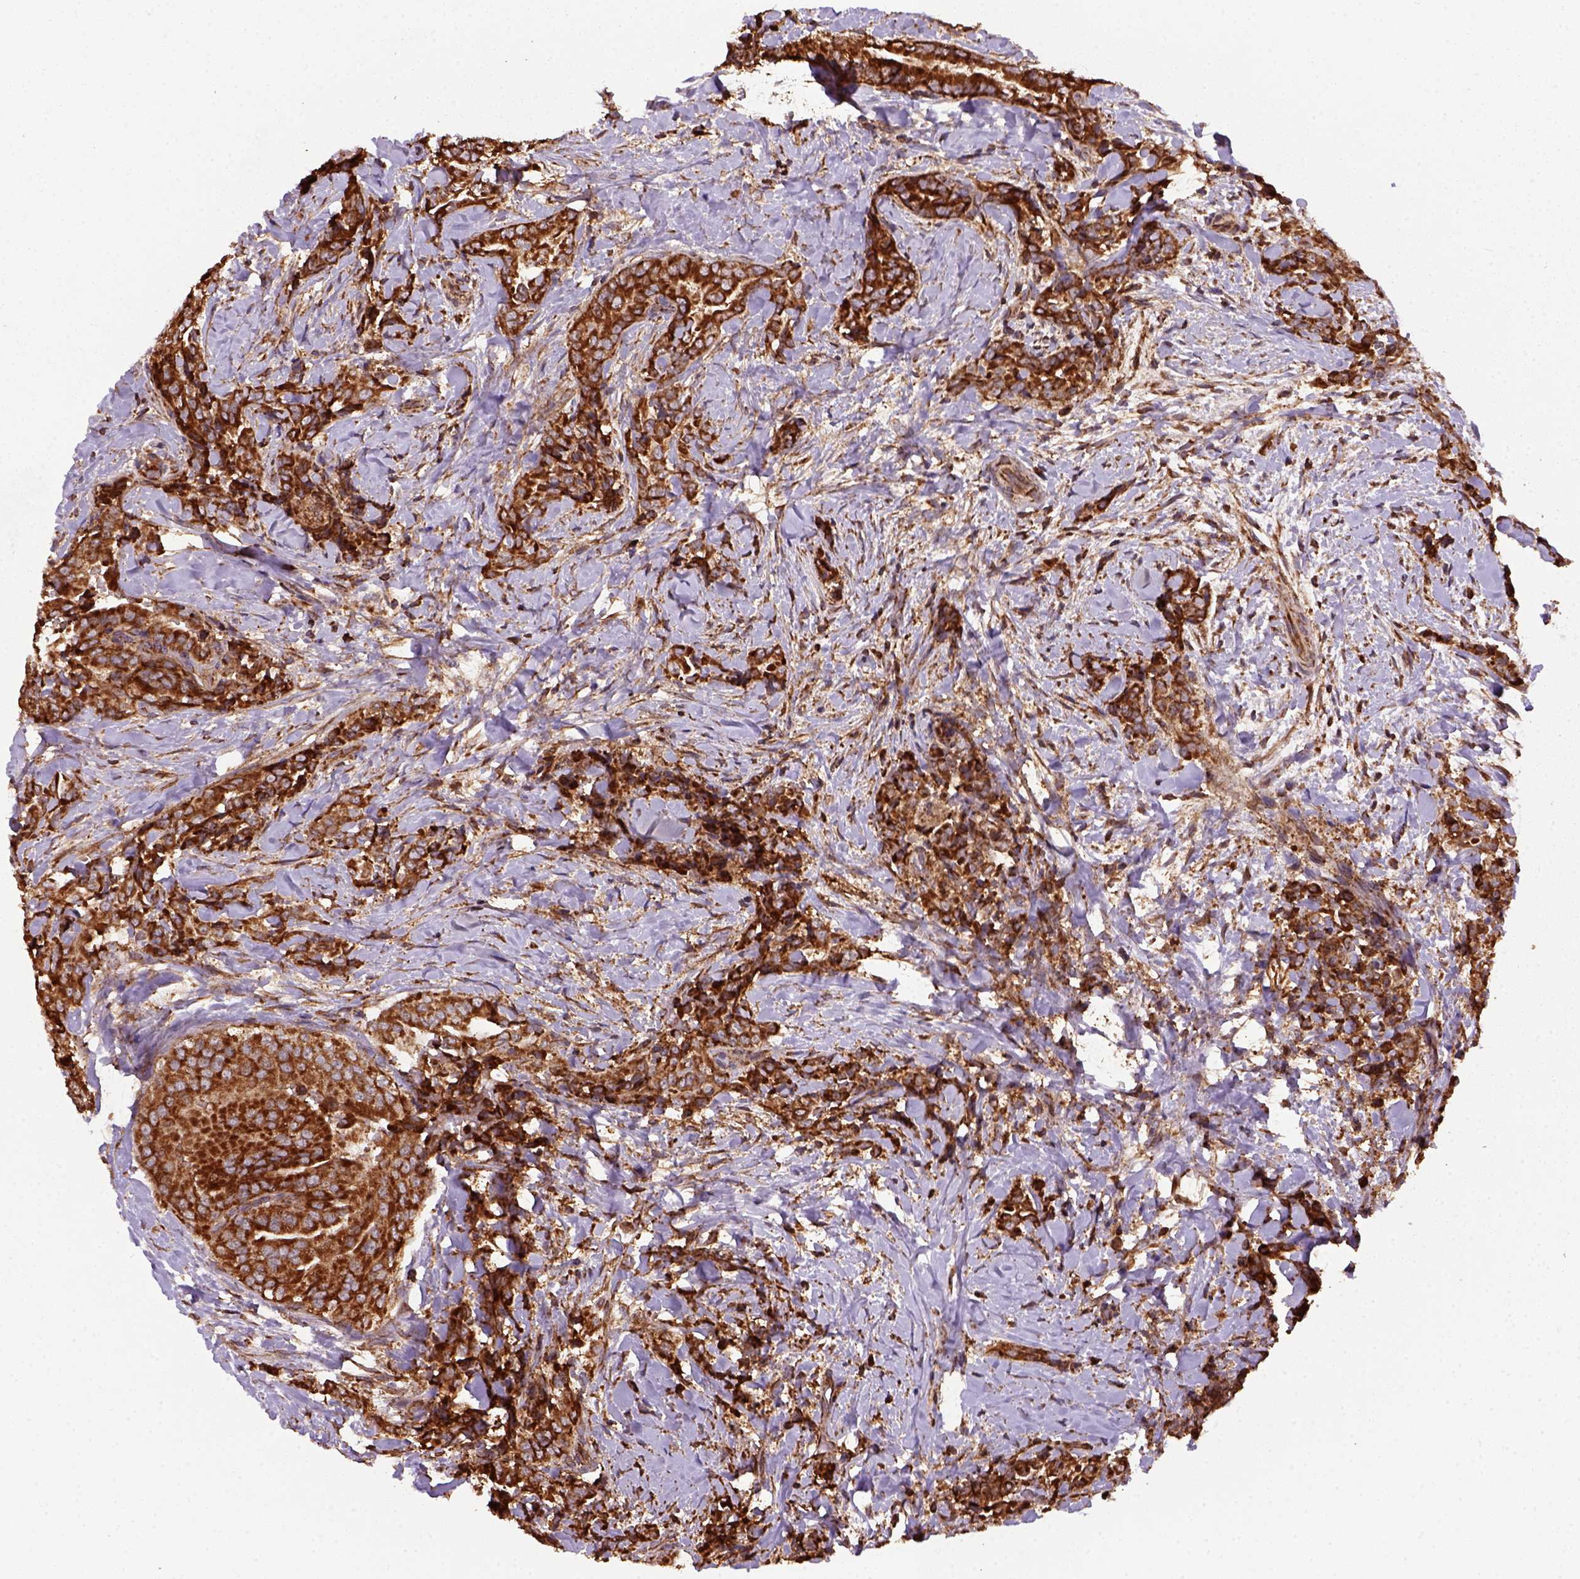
{"staining": {"intensity": "strong", "quantity": ">75%", "location": "cytoplasmic/membranous"}, "tissue": "thyroid cancer", "cell_type": "Tumor cells", "image_type": "cancer", "snomed": [{"axis": "morphology", "description": "Papillary adenocarcinoma, NOS"}, {"axis": "topography", "description": "Thyroid gland"}], "caption": "Immunohistochemistry (IHC) (DAB) staining of thyroid papillary adenocarcinoma displays strong cytoplasmic/membranous protein expression in about >75% of tumor cells.", "gene": "MAPK8IP3", "patient": {"sex": "male", "age": 61}}